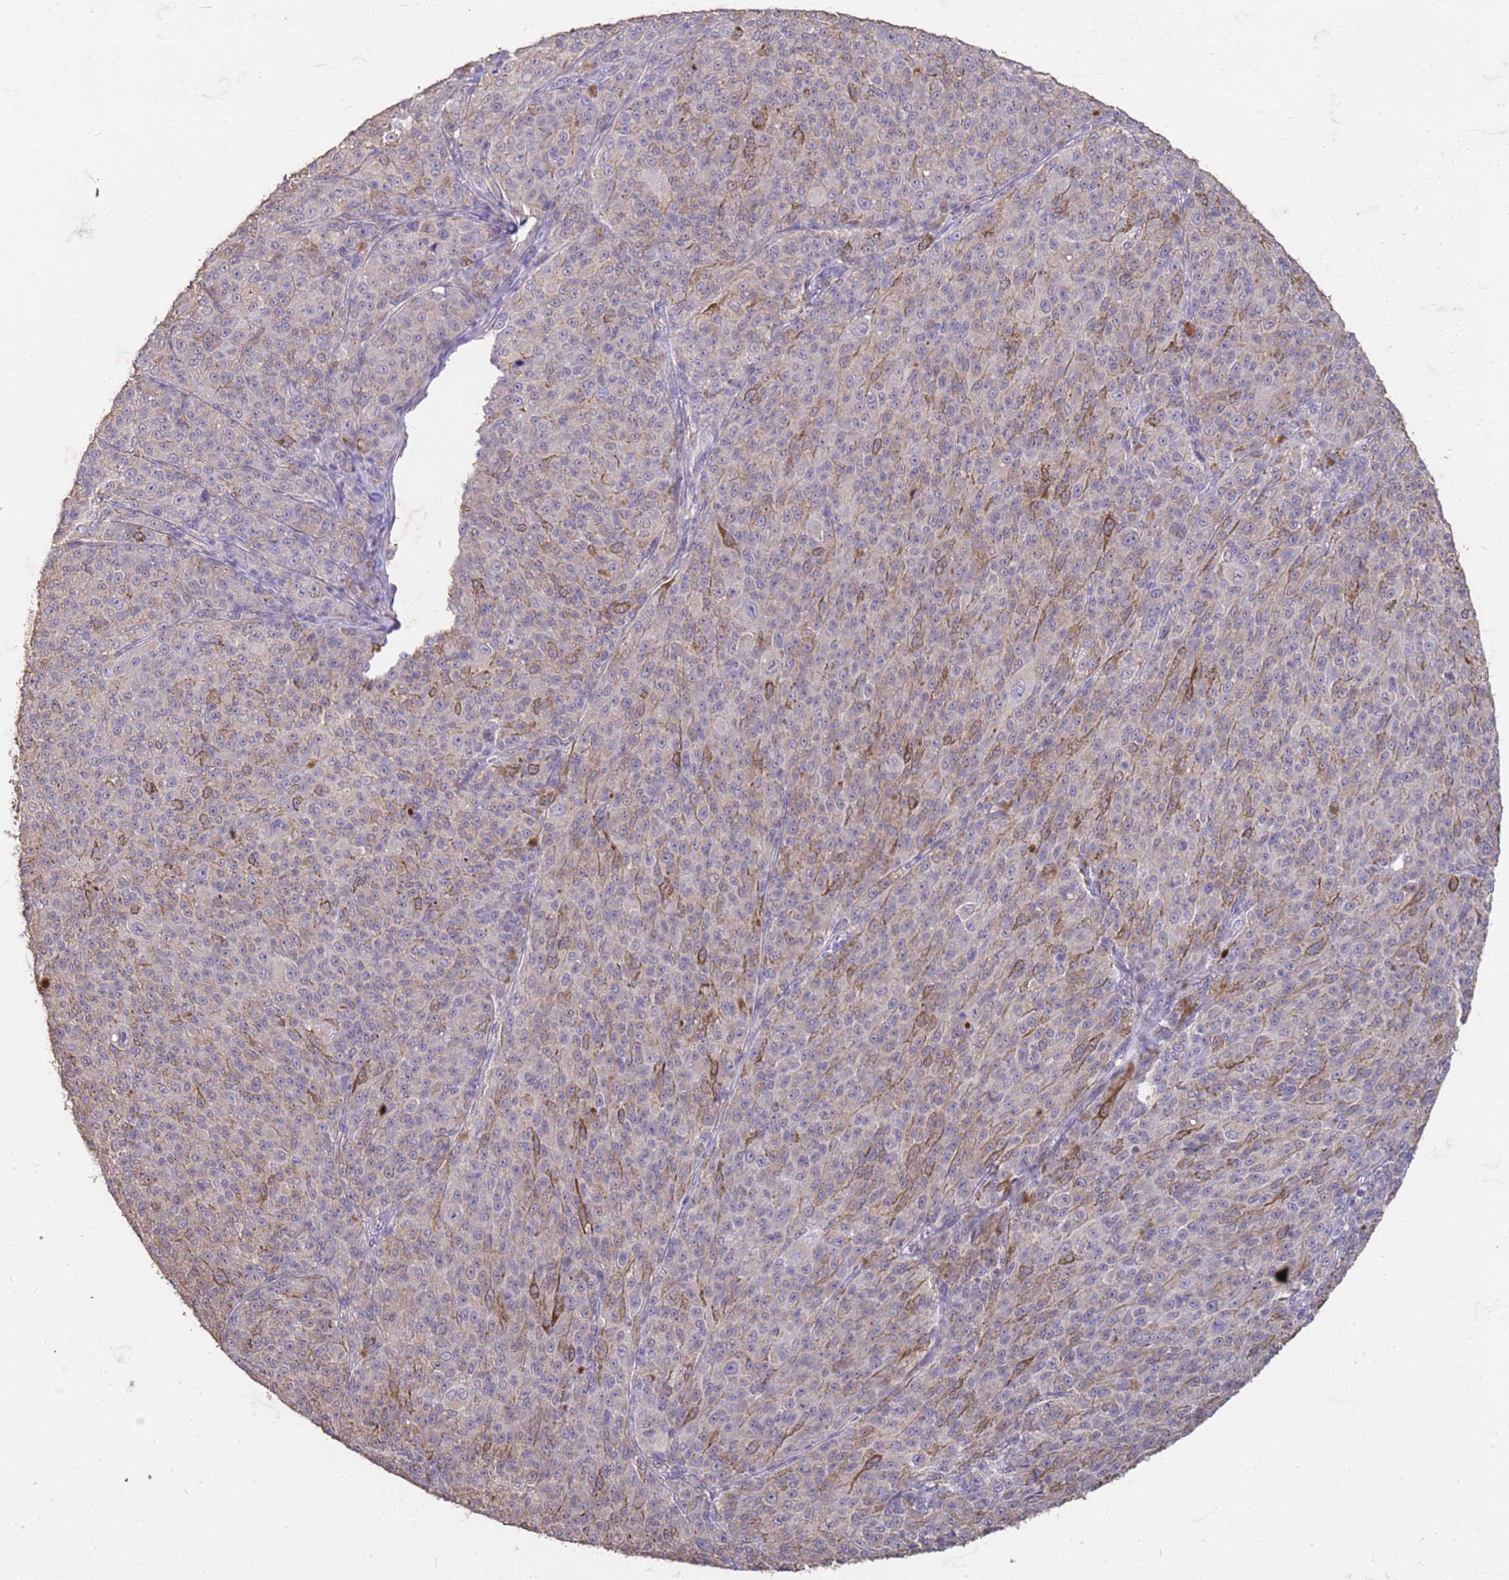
{"staining": {"intensity": "weak", "quantity": "<25%", "location": "cytoplasmic/membranous"}, "tissue": "melanoma", "cell_type": "Tumor cells", "image_type": "cancer", "snomed": [{"axis": "morphology", "description": "Malignant melanoma, NOS"}, {"axis": "topography", "description": "Skin"}], "caption": "Melanoma stained for a protein using immunohistochemistry (IHC) shows no positivity tumor cells.", "gene": "SLC25A15", "patient": {"sex": "female", "age": 52}}